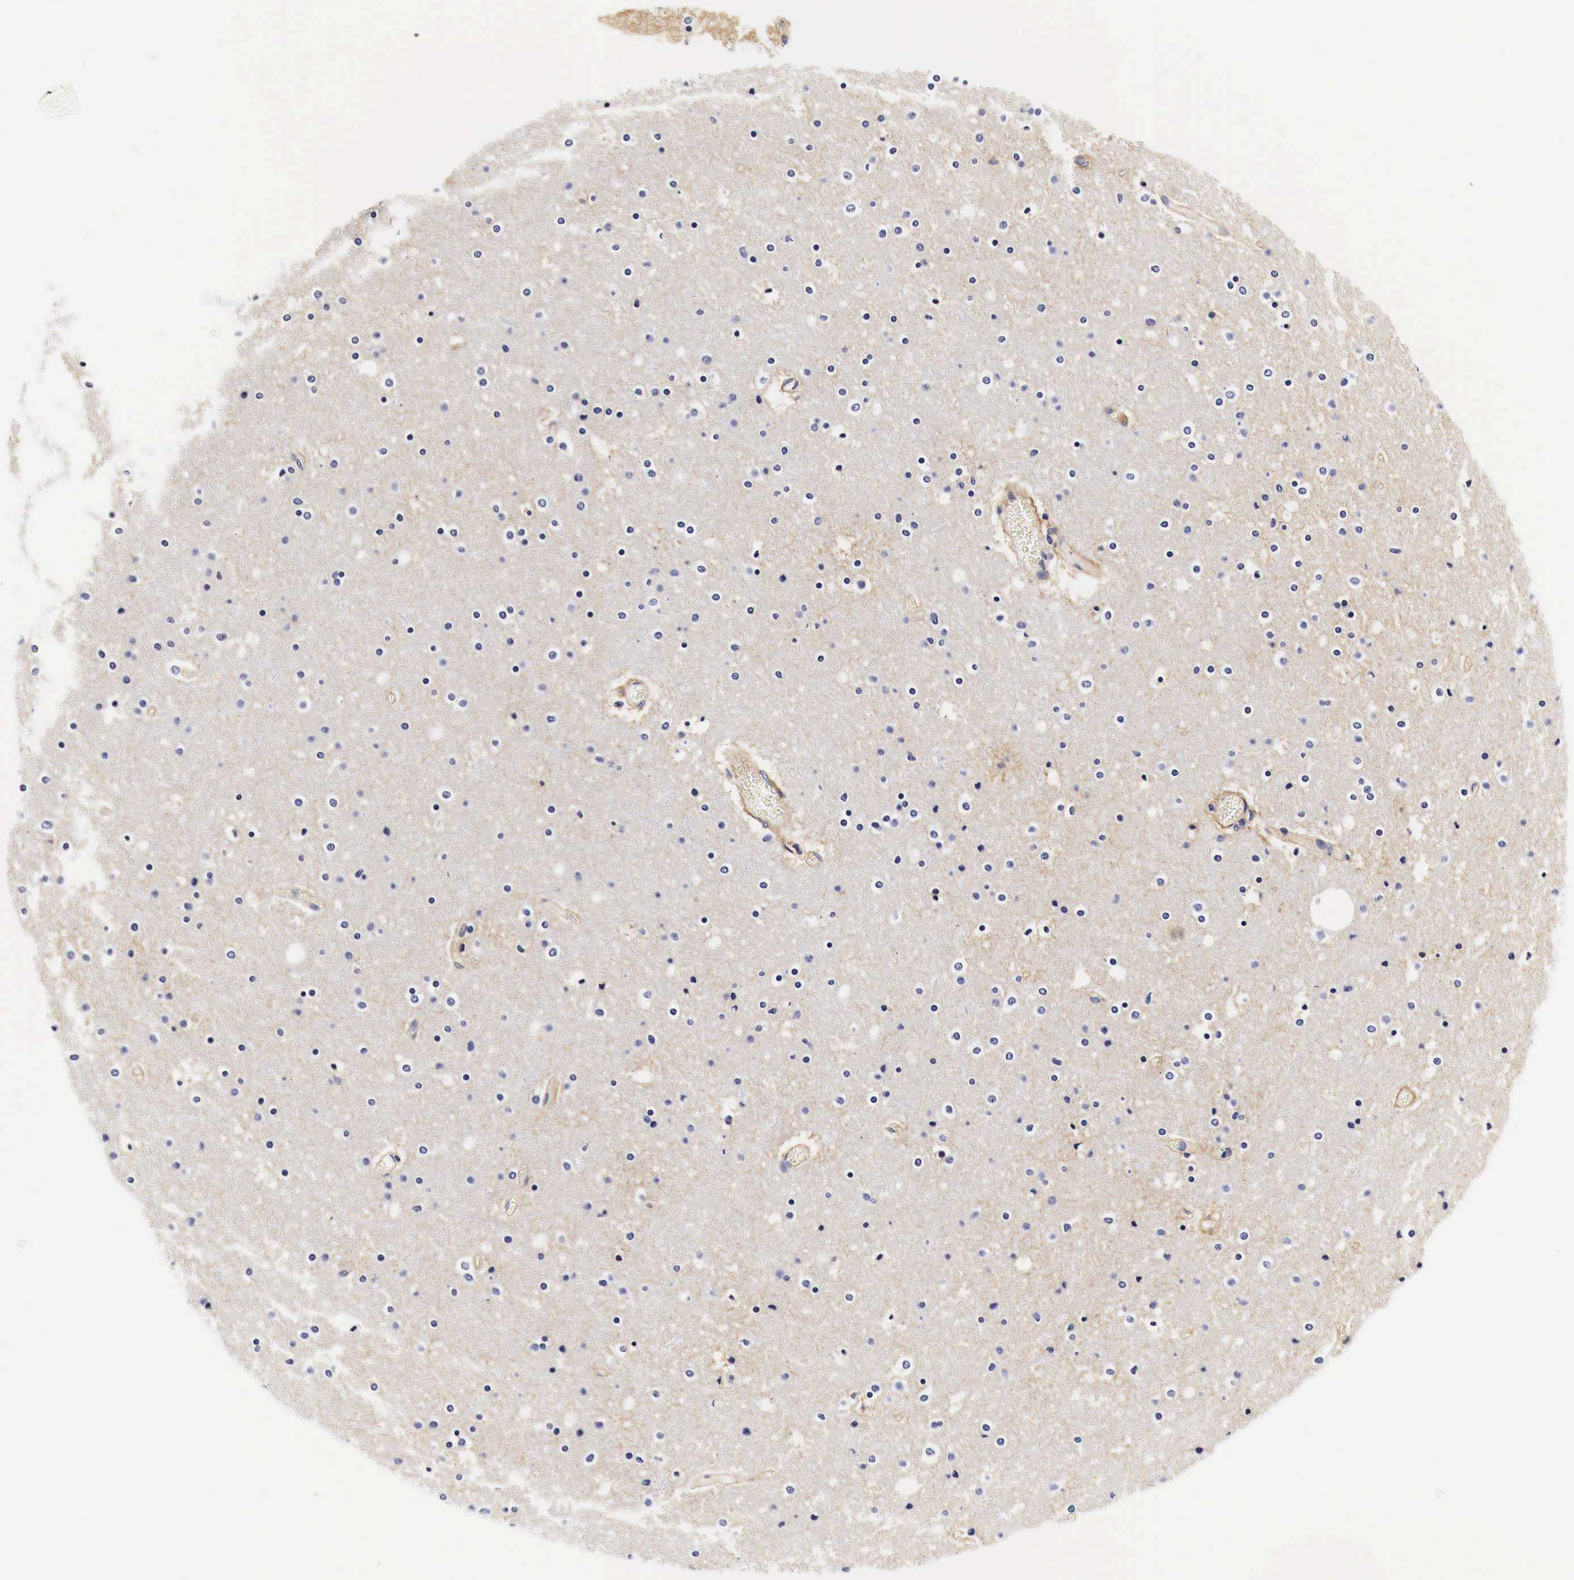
{"staining": {"intensity": "moderate", "quantity": ">75%", "location": "cytoplasmic/membranous"}, "tissue": "cerebral cortex", "cell_type": "Endothelial cells", "image_type": "normal", "snomed": [{"axis": "morphology", "description": "Normal tissue, NOS"}, {"axis": "topography", "description": "Cerebral cortex"}], "caption": "Protein staining of normal cerebral cortex demonstrates moderate cytoplasmic/membranous expression in about >75% of endothelial cells. The staining was performed using DAB (3,3'-diaminobenzidine), with brown indicating positive protein expression. Nuclei are stained blue with hematoxylin.", "gene": "EGFR", "patient": {"sex": "female", "age": 54}}